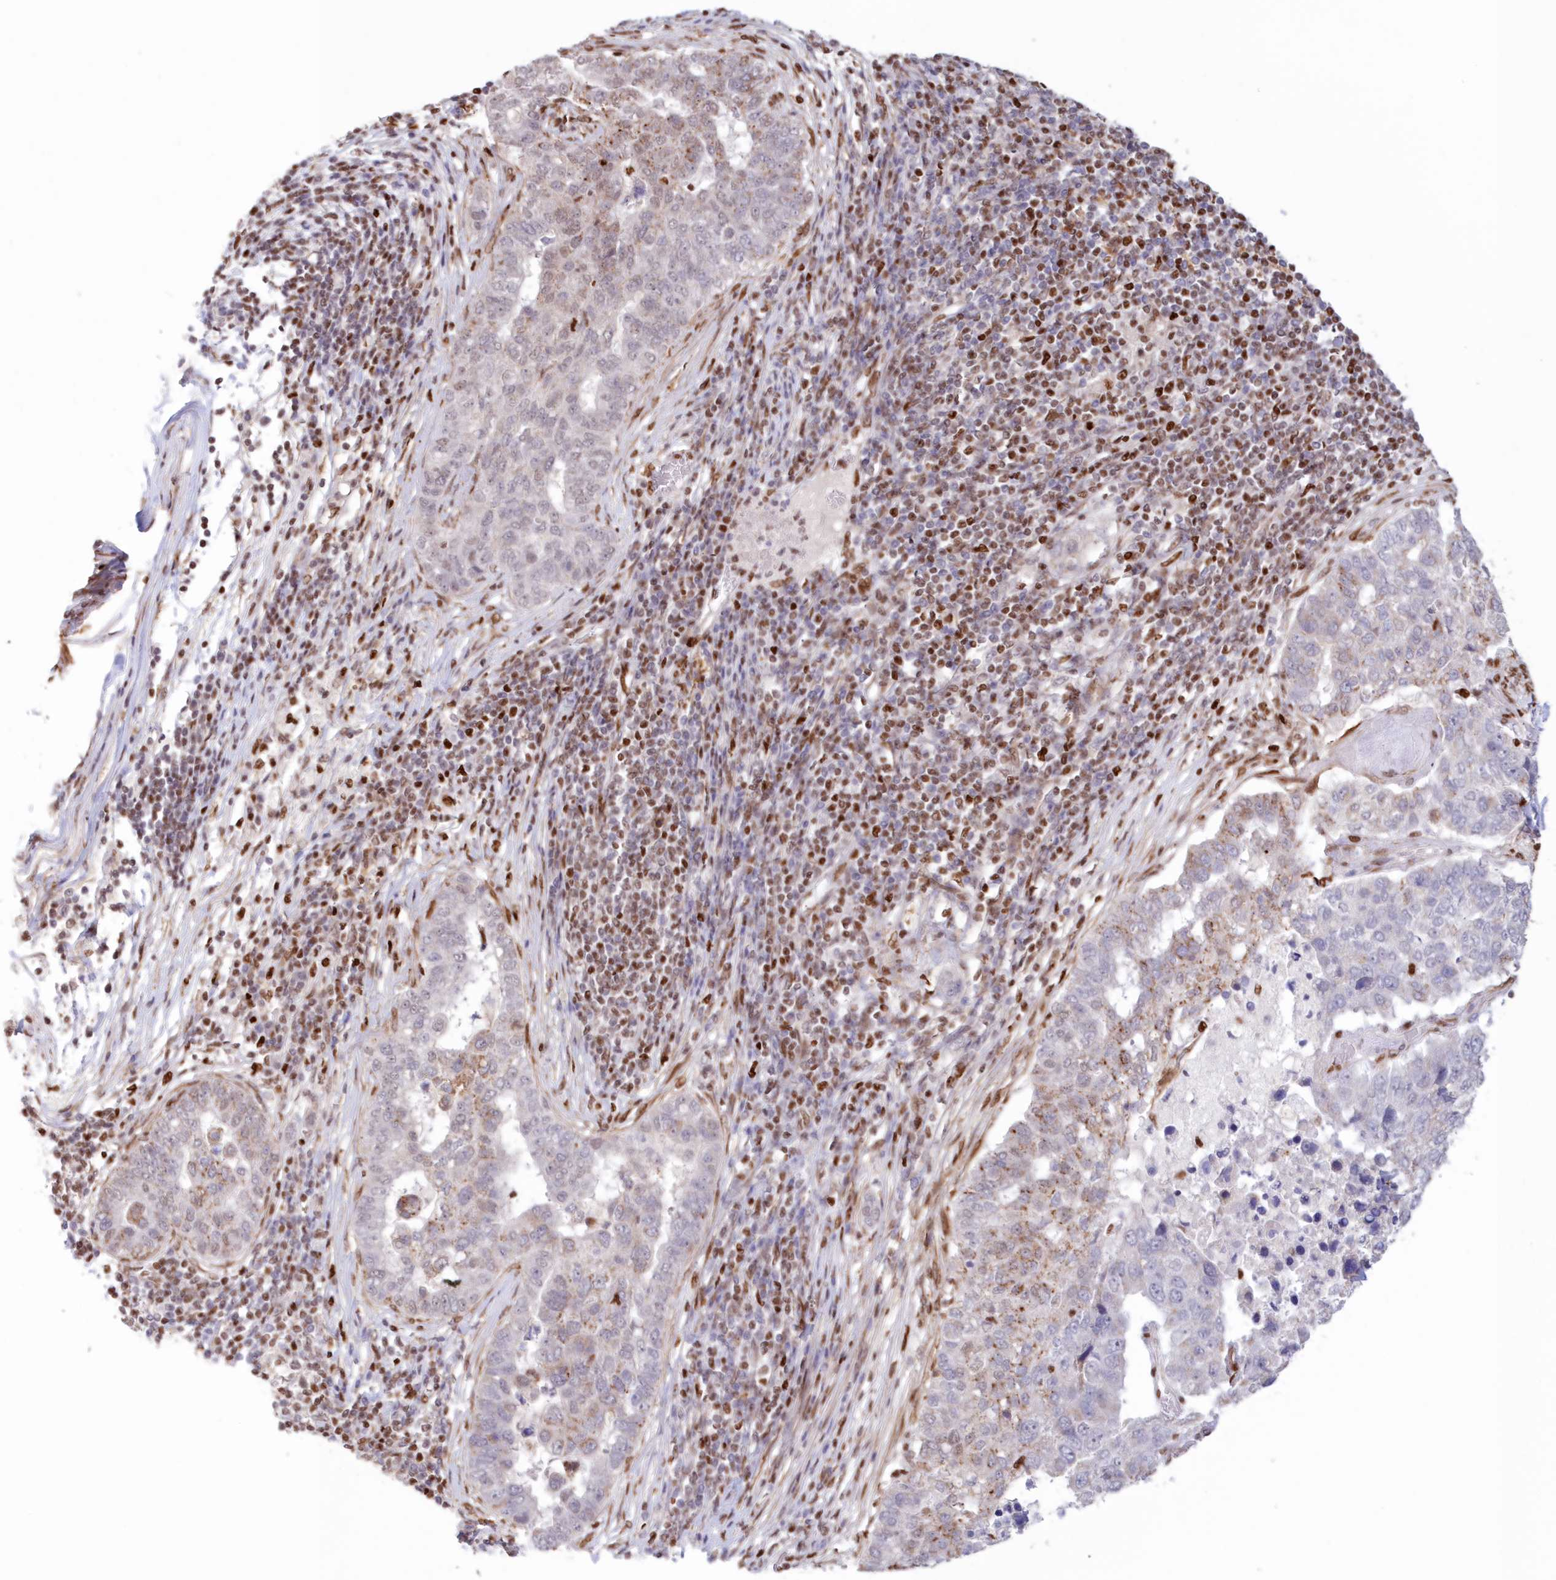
{"staining": {"intensity": "weak", "quantity": "25%-75%", "location": "cytoplasmic/membranous"}, "tissue": "pancreatic cancer", "cell_type": "Tumor cells", "image_type": "cancer", "snomed": [{"axis": "morphology", "description": "Adenocarcinoma, NOS"}, {"axis": "topography", "description": "Pancreas"}], "caption": "An immunohistochemistry (IHC) photomicrograph of neoplastic tissue is shown. Protein staining in brown labels weak cytoplasmic/membranous positivity in pancreatic cancer within tumor cells. (DAB (3,3'-diaminobenzidine) IHC with brightfield microscopy, high magnification).", "gene": "POLR2B", "patient": {"sex": "female", "age": 61}}